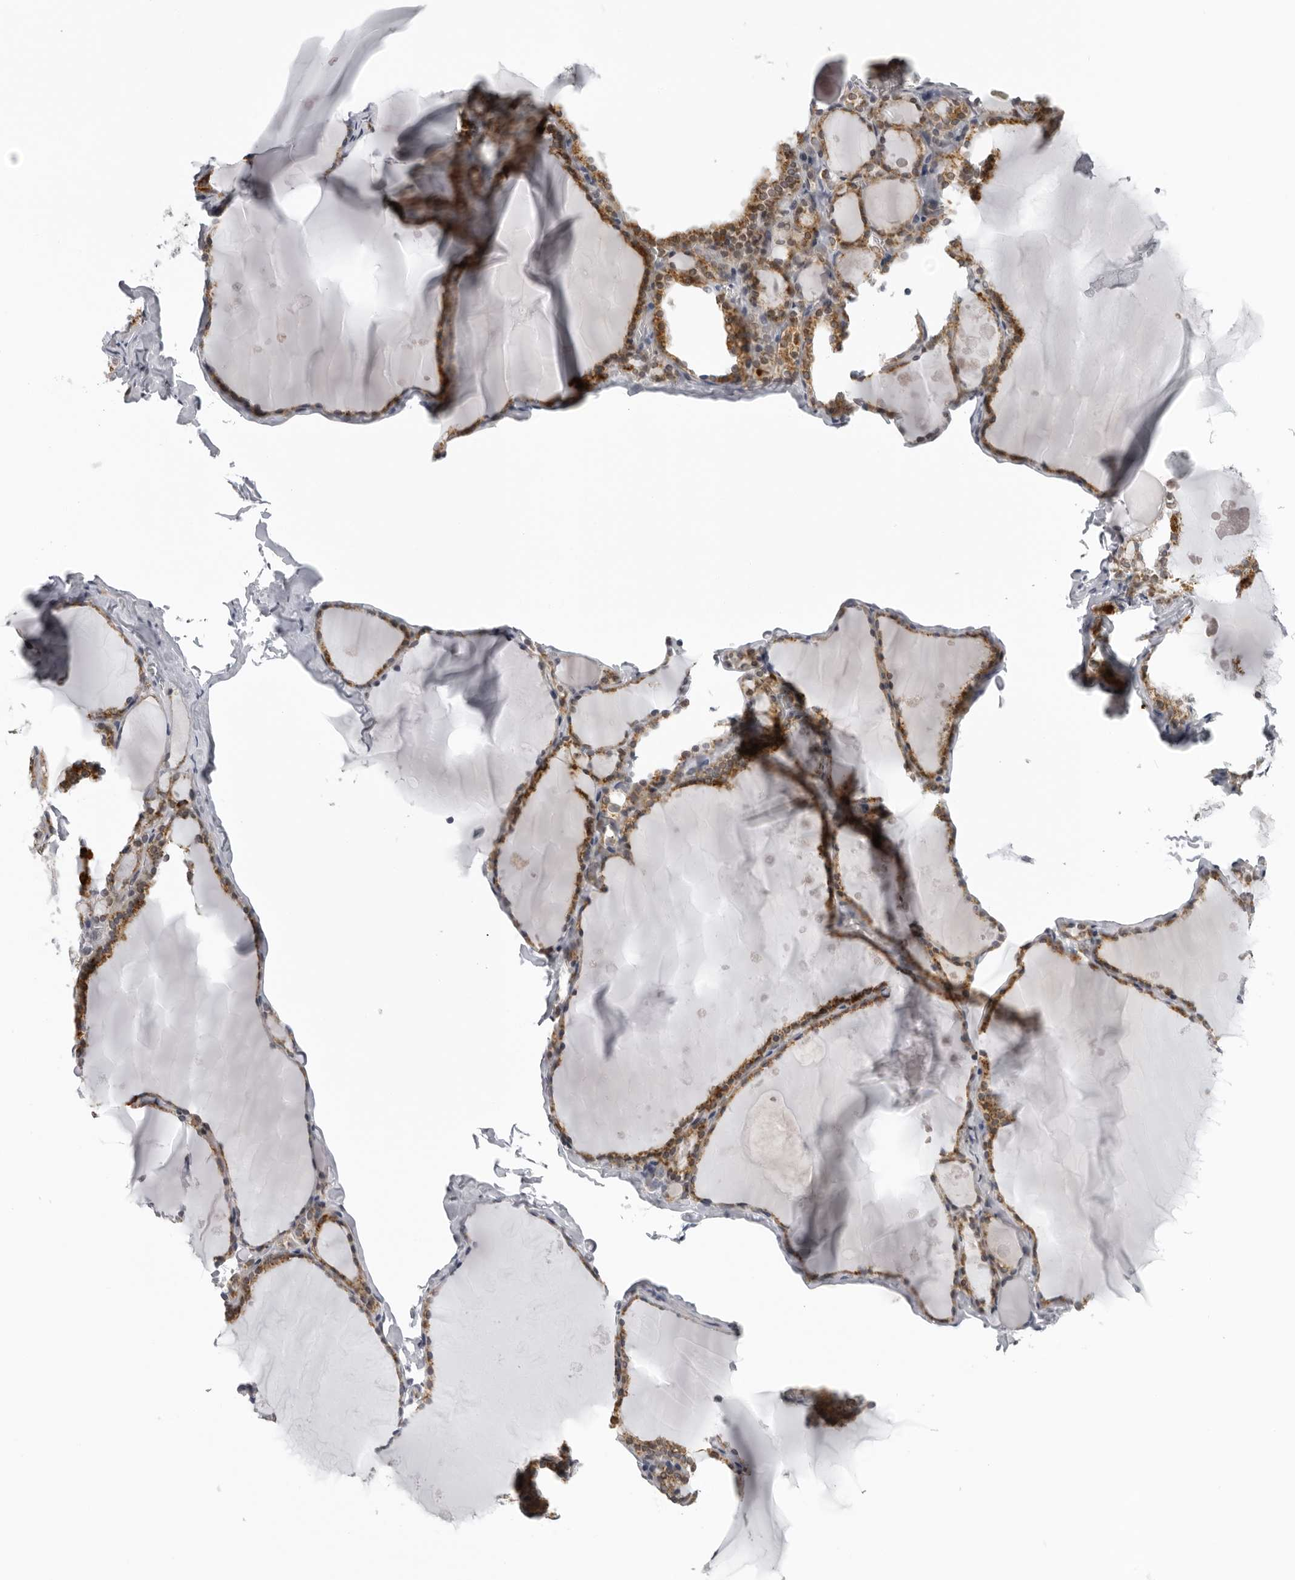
{"staining": {"intensity": "moderate", "quantity": ">75%", "location": "cytoplasmic/membranous"}, "tissue": "thyroid gland", "cell_type": "Glandular cells", "image_type": "normal", "snomed": [{"axis": "morphology", "description": "Normal tissue, NOS"}, {"axis": "topography", "description": "Thyroid gland"}], "caption": "A micrograph of thyroid gland stained for a protein exhibits moderate cytoplasmic/membranous brown staining in glandular cells. The staining was performed using DAB to visualize the protein expression in brown, while the nuclei were stained in blue with hematoxylin (Magnification: 20x).", "gene": "MRPS15", "patient": {"sex": "male", "age": 56}}